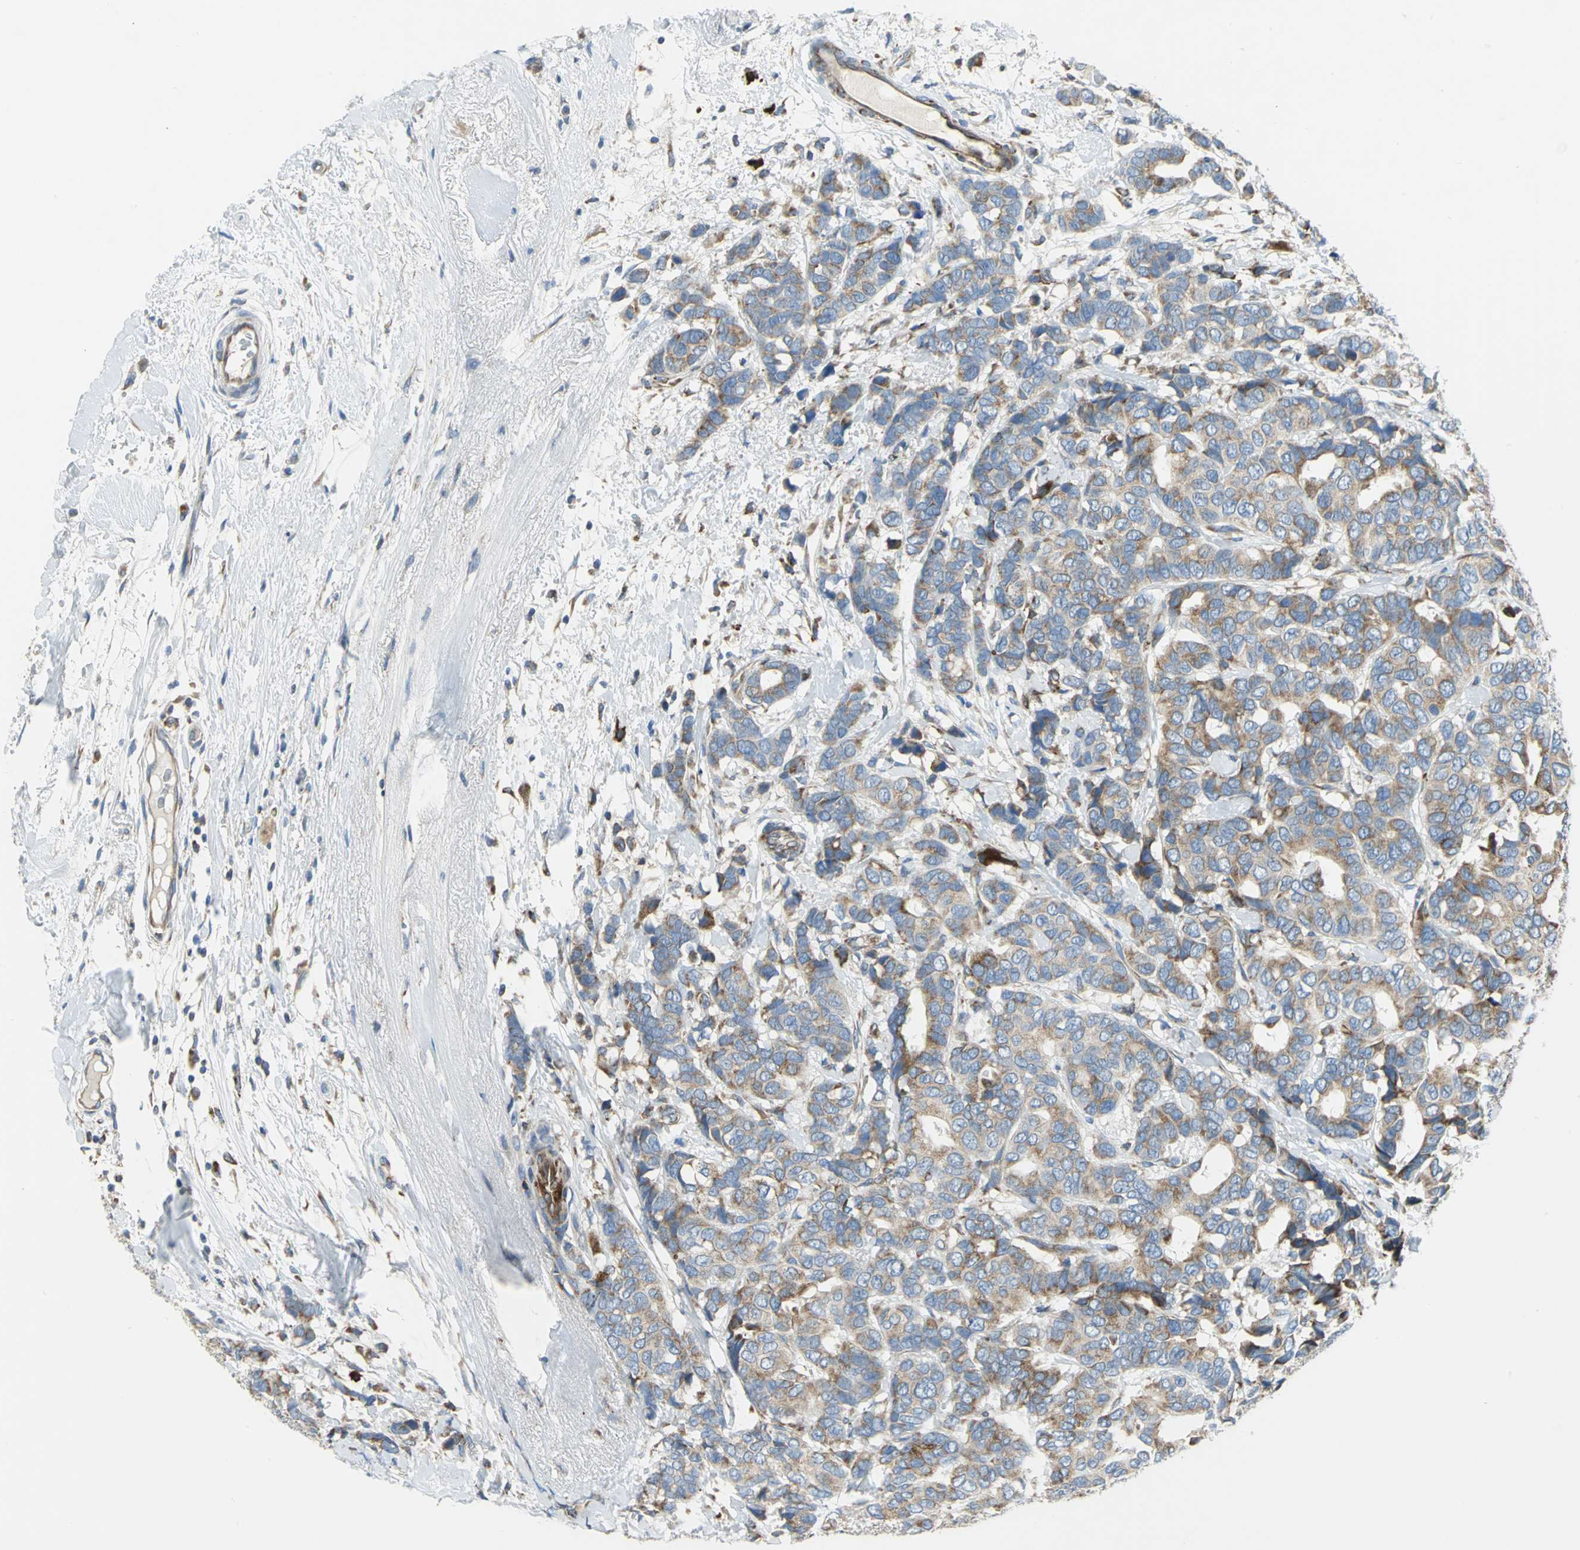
{"staining": {"intensity": "strong", "quantity": ">75%", "location": "cytoplasmic/membranous"}, "tissue": "breast cancer", "cell_type": "Tumor cells", "image_type": "cancer", "snomed": [{"axis": "morphology", "description": "Duct carcinoma"}, {"axis": "topography", "description": "Breast"}], "caption": "Tumor cells show high levels of strong cytoplasmic/membranous positivity in about >75% of cells in human breast infiltrating ductal carcinoma.", "gene": "TULP4", "patient": {"sex": "female", "age": 87}}